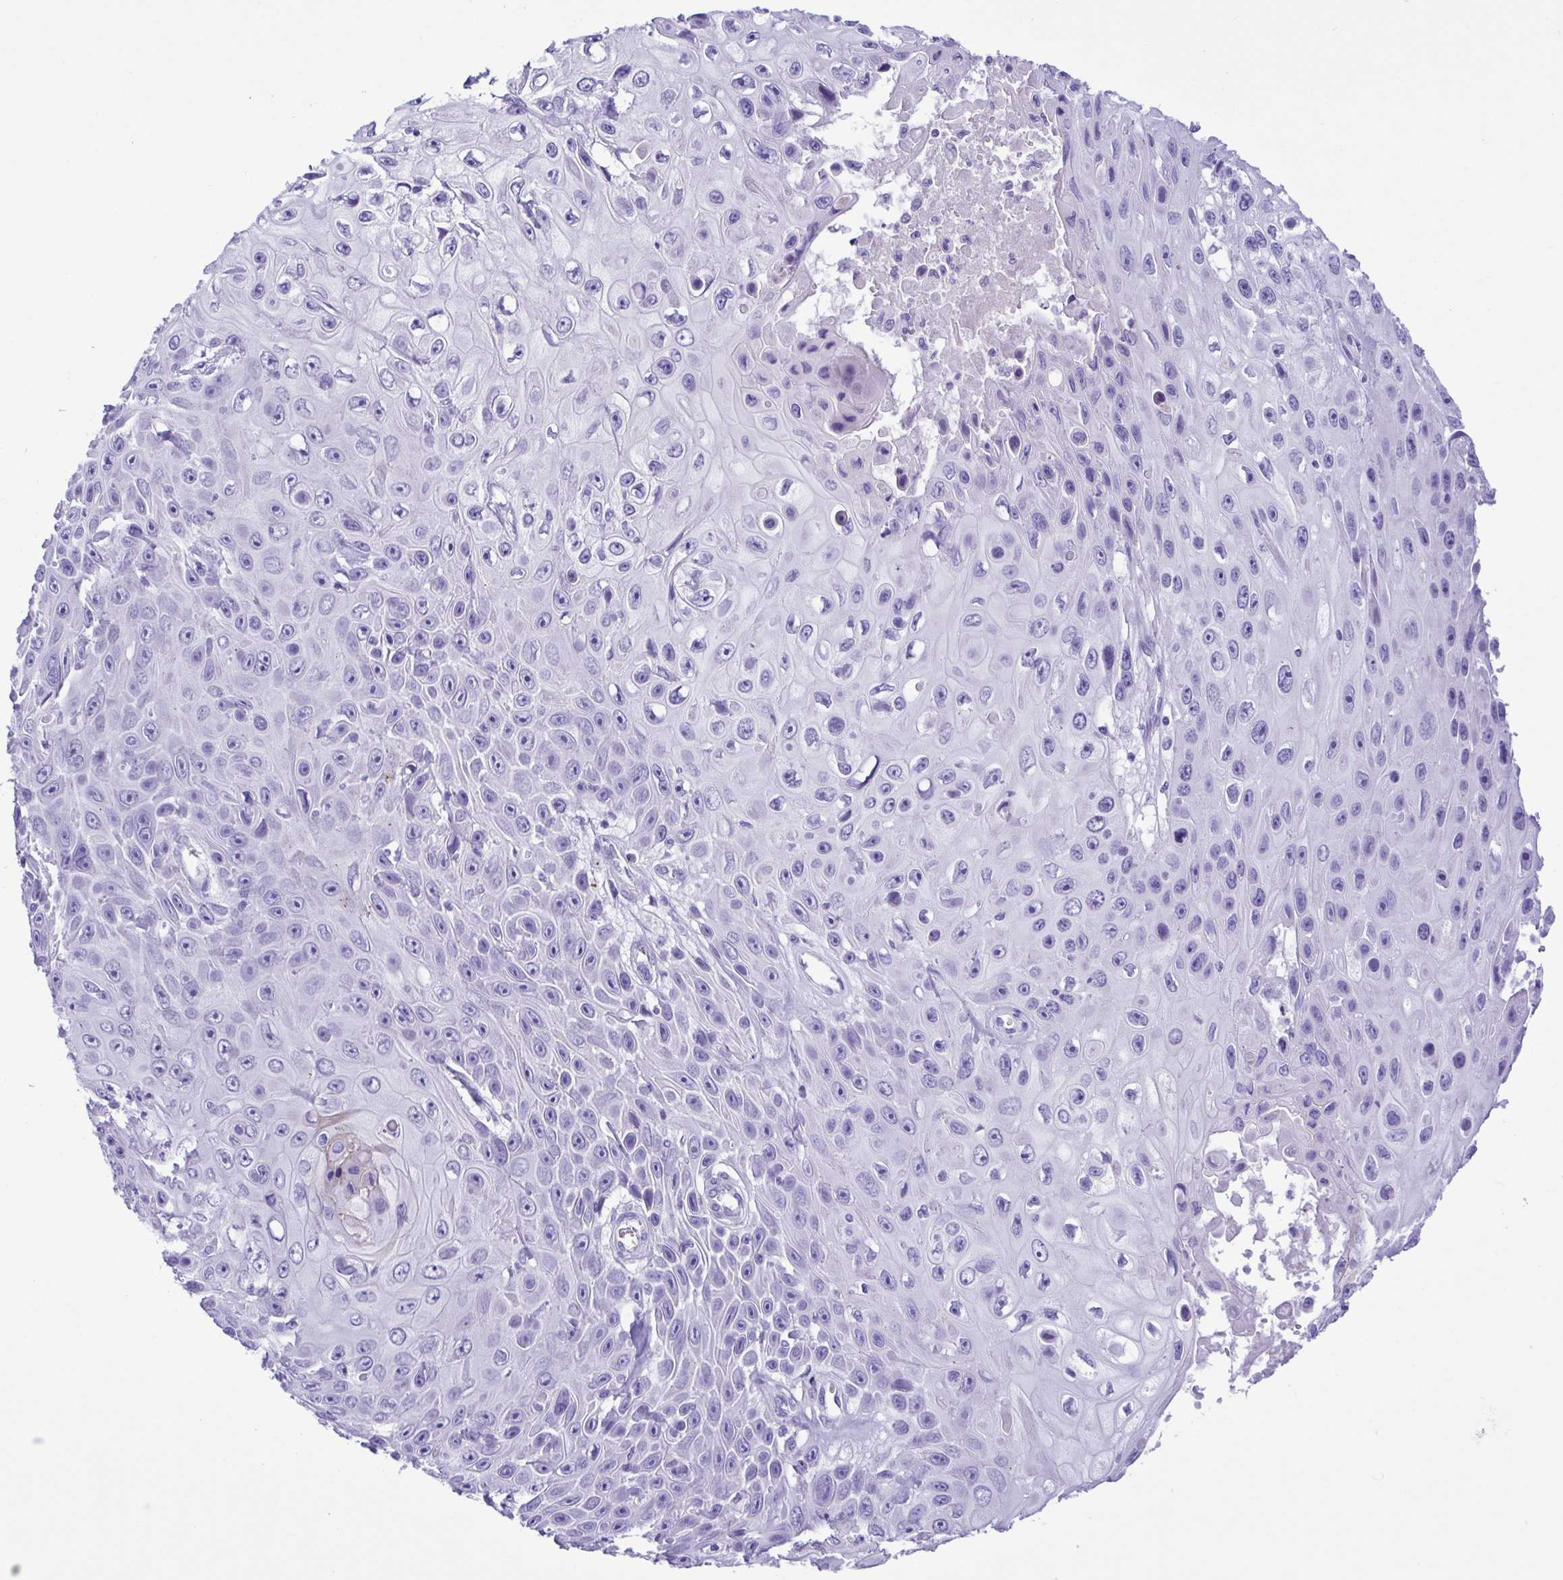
{"staining": {"intensity": "negative", "quantity": "none", "location": "none"}, "tissue": "skin cancer", "cell_type": "Tumor cells", "image_type": "cancer", "snomed": [{"axis": "morphology", "description": "Squamous cell carcinoma, NOS"}, {"axis": "topography", "description": "Skin"}], "caption": "Tumor cells are negative for brown protein staining in skin squamous cell carcinoma.", "gene": "OVGP1", "patient": {"sex": "male", "age": 82}}